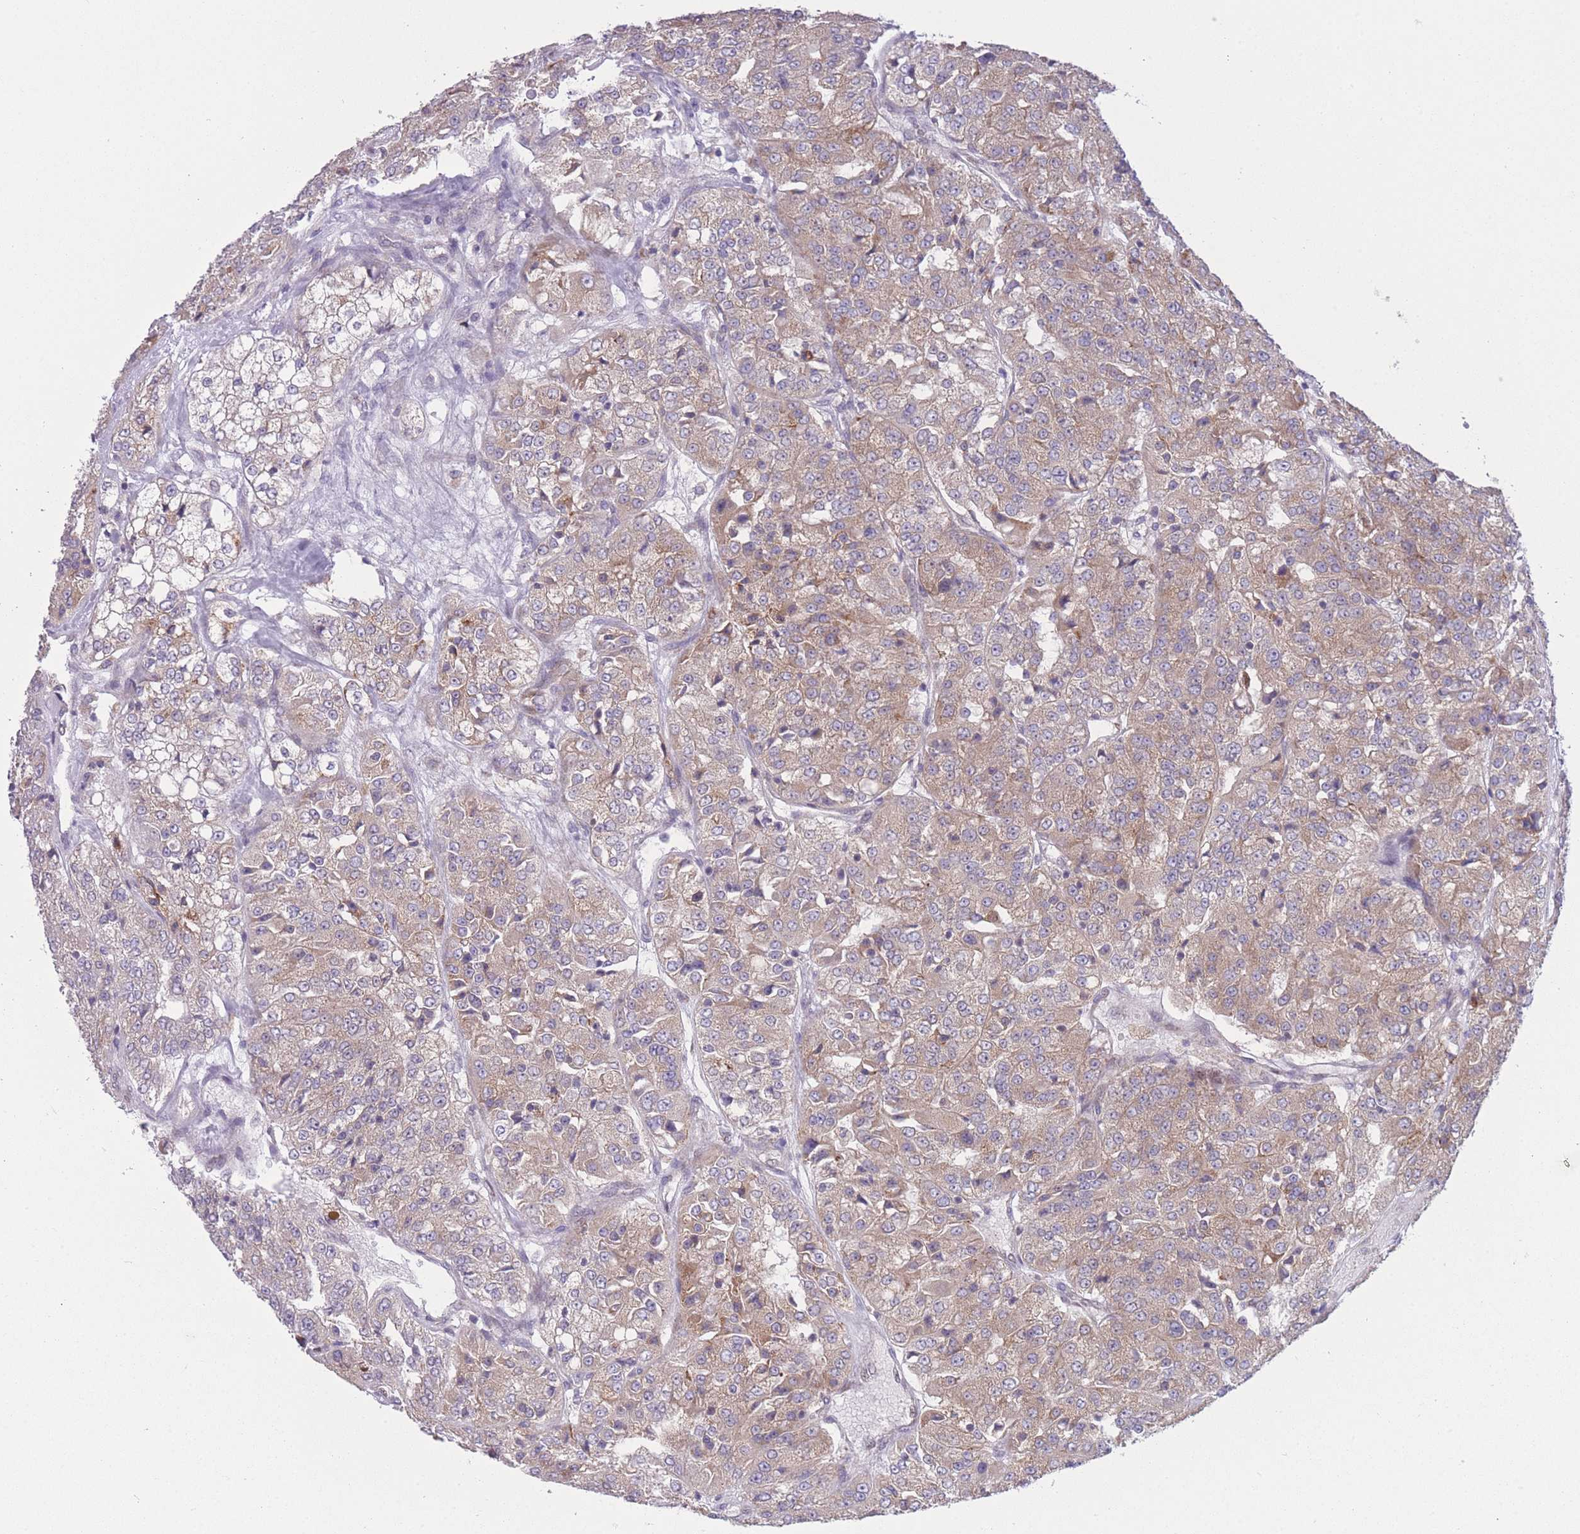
{"staining": {"intensity": "weak", "quantity": ">75%", "location": "cytoplasmic/membranous"}, "tissue": "renal cancer", "cell_type": "Tumor cells", "image_type": "cancer", "snomed": [{"axis": "morphology", "description": "Adenocarcinoma, NOS"}, {"axis": "topography", "description": "Kidney"}], "caption": "DAB (3,3'-diaminobenzidine) immunohistochemical staining of renal adenocarcinoma demonstrates weak cytoplasmic/membranous protein staining in approximately >75% of tumor cells.", "gene": "CCT6B", "patient": {"sex": "female", "age": 63}}